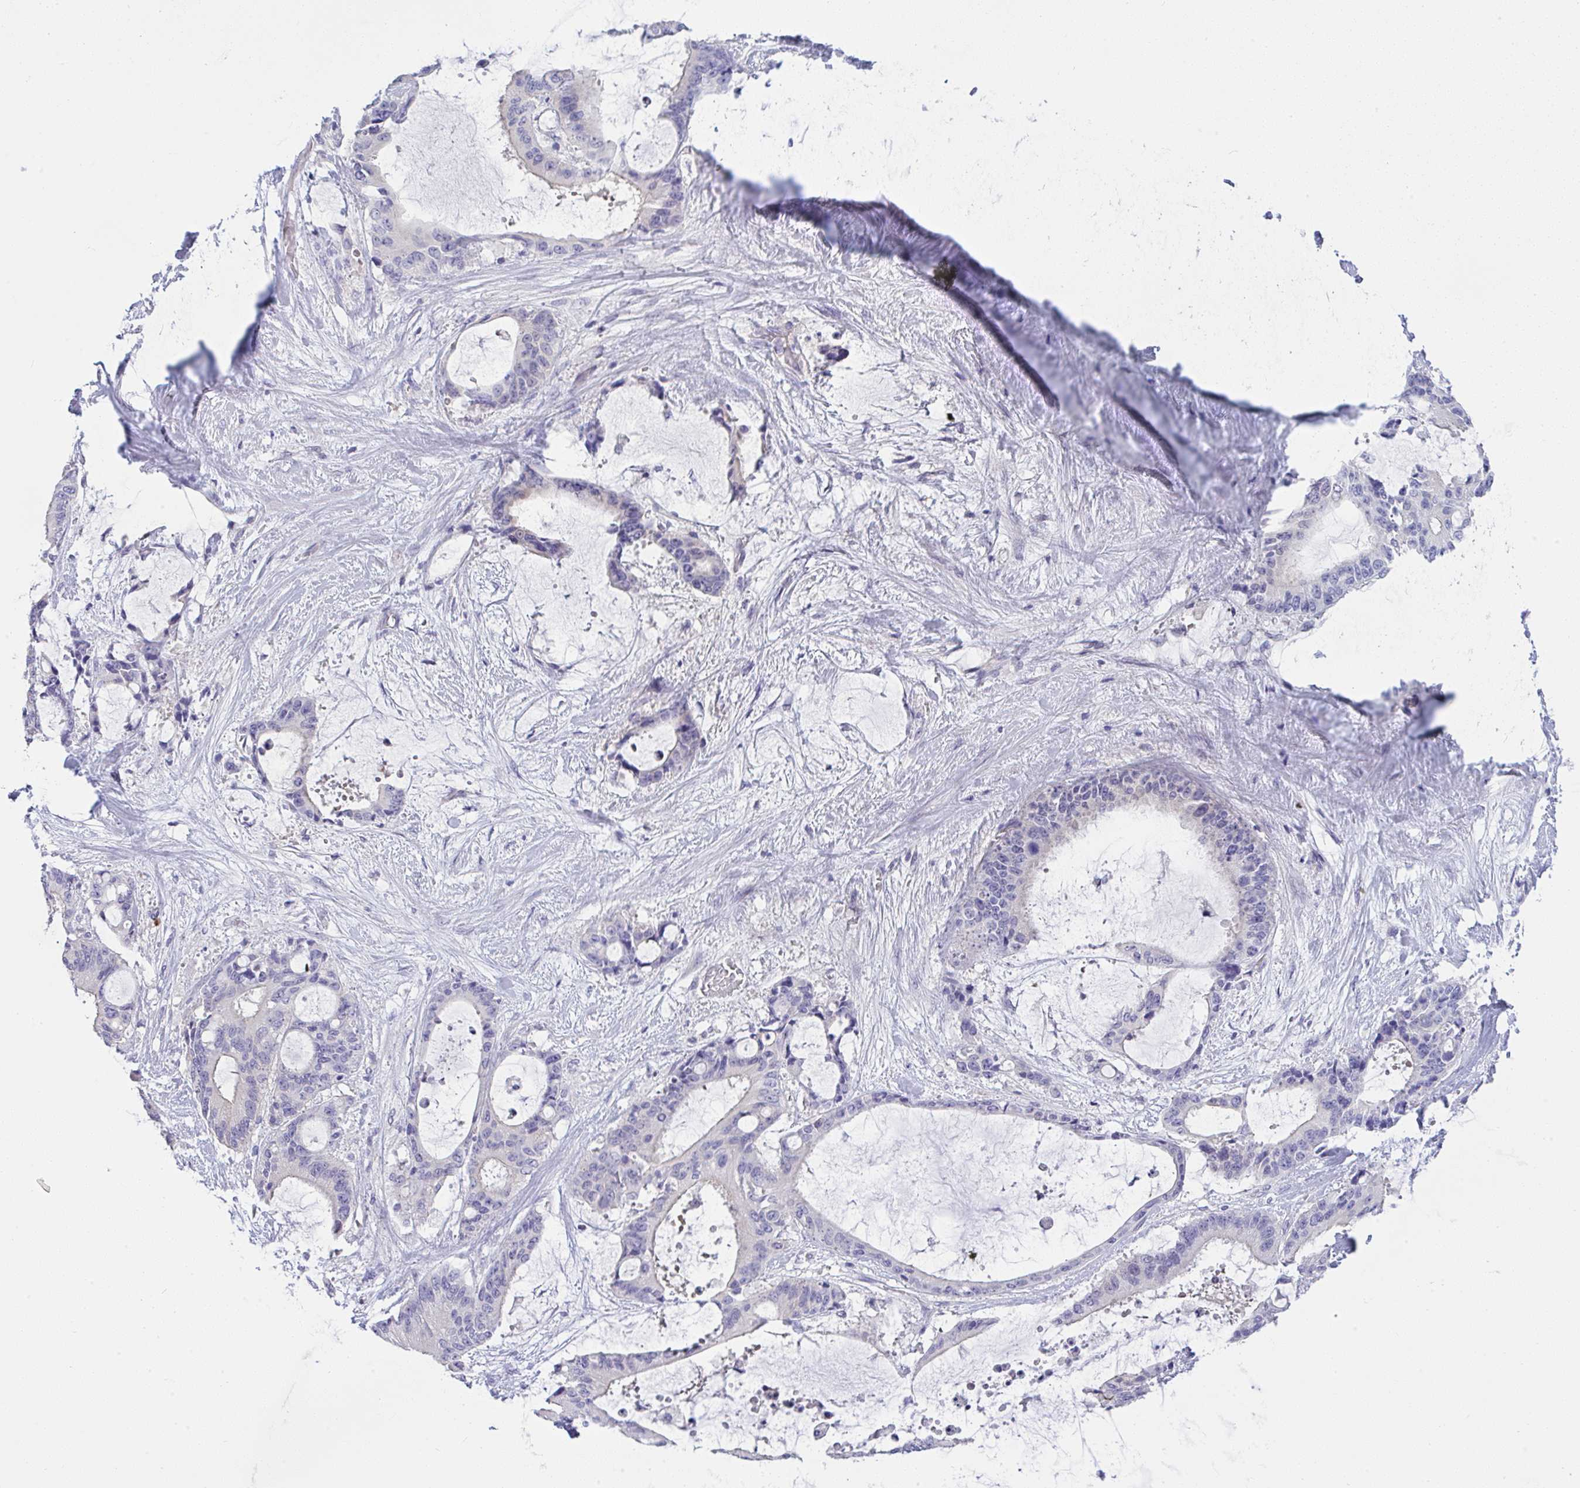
{"staining": {"intensity": "negative", "quantity": "none", "location": "none"}, "tissue": "liver cancer", "cell_type": "Tumor cells", "image_type": "cancer", "snomed": [{"axis": "morphology", "description": "Normal tissue, NOS"}, {"axis": "morphology", "description": "Cholangiocarcinoma"}, {"axis": "topography", "description": "Liver"}, {"axis": "topography", "description": "Peripheral nerve tissue"}], "caption": "Immunohistochemistry micrograph of neoplastic tissue: liver cholangiocarcinoma stained with DAB (3,3'-diaminobenzidine) shows no significant protein positivity in tumor cells.", "gene": "SERPINE3", "patient": {"sex": "female", "age": 73}}